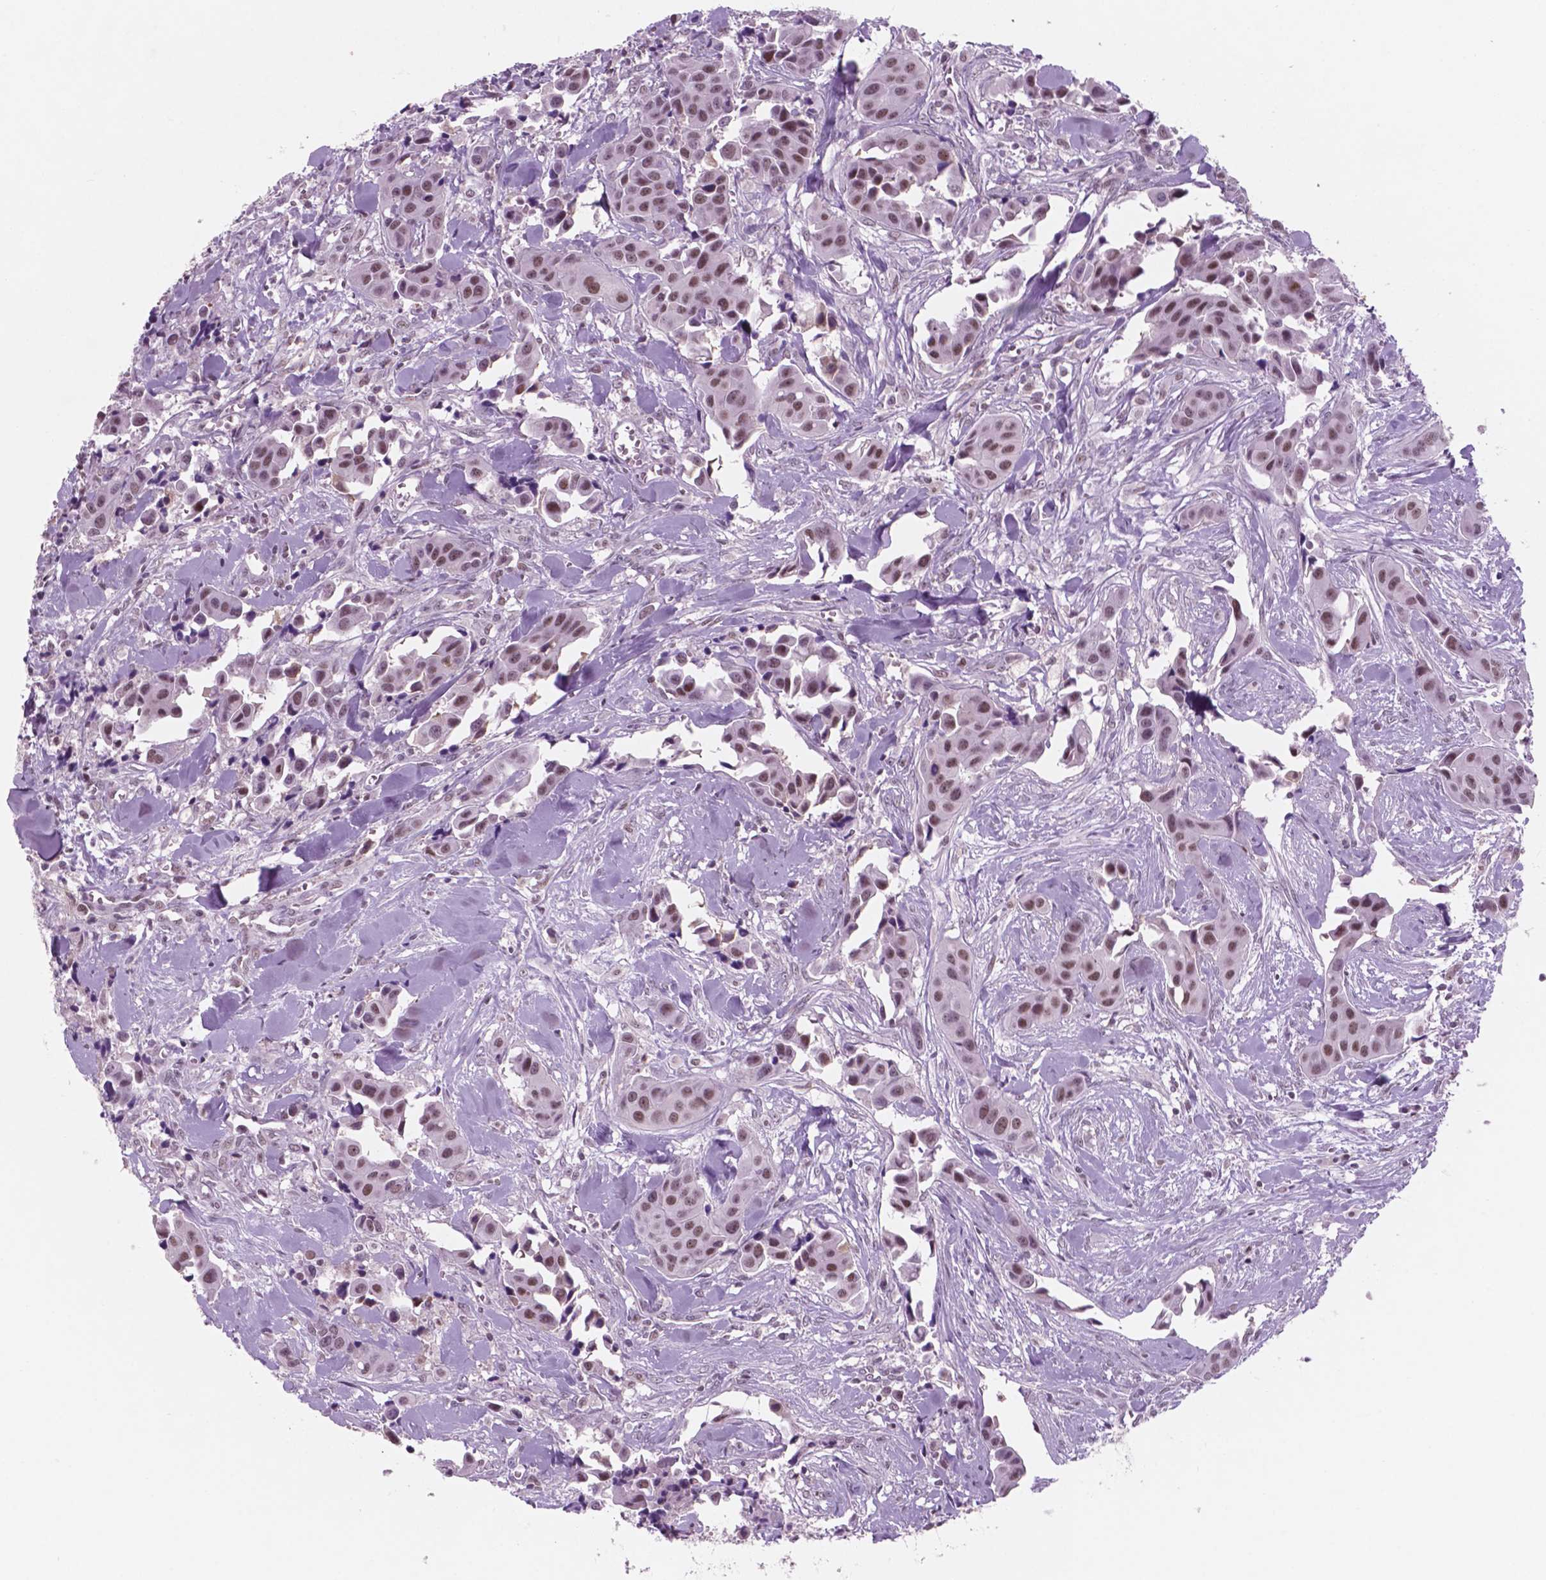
{"staining": {"intensity": "moderate", "quantity": ">75%", "location": "nuclear"}, "tissue": "head and neck cancer", "cell_type": "Tumor cells", "image_type": "cancer", "snomed": [{"axis": "morphology", "description": "Adenocarcinoma, NOS"}, {"axis": "topography", "description": "Head-Neck"}], "caption": "Head and neck cancer (adenocarcinoma) stained with a brown dye demonstrates moderate nuclear positive staining in about >75% of tumor cells.", "gene": "CTR9", "patient": {"sex": "male", "age": 76}}